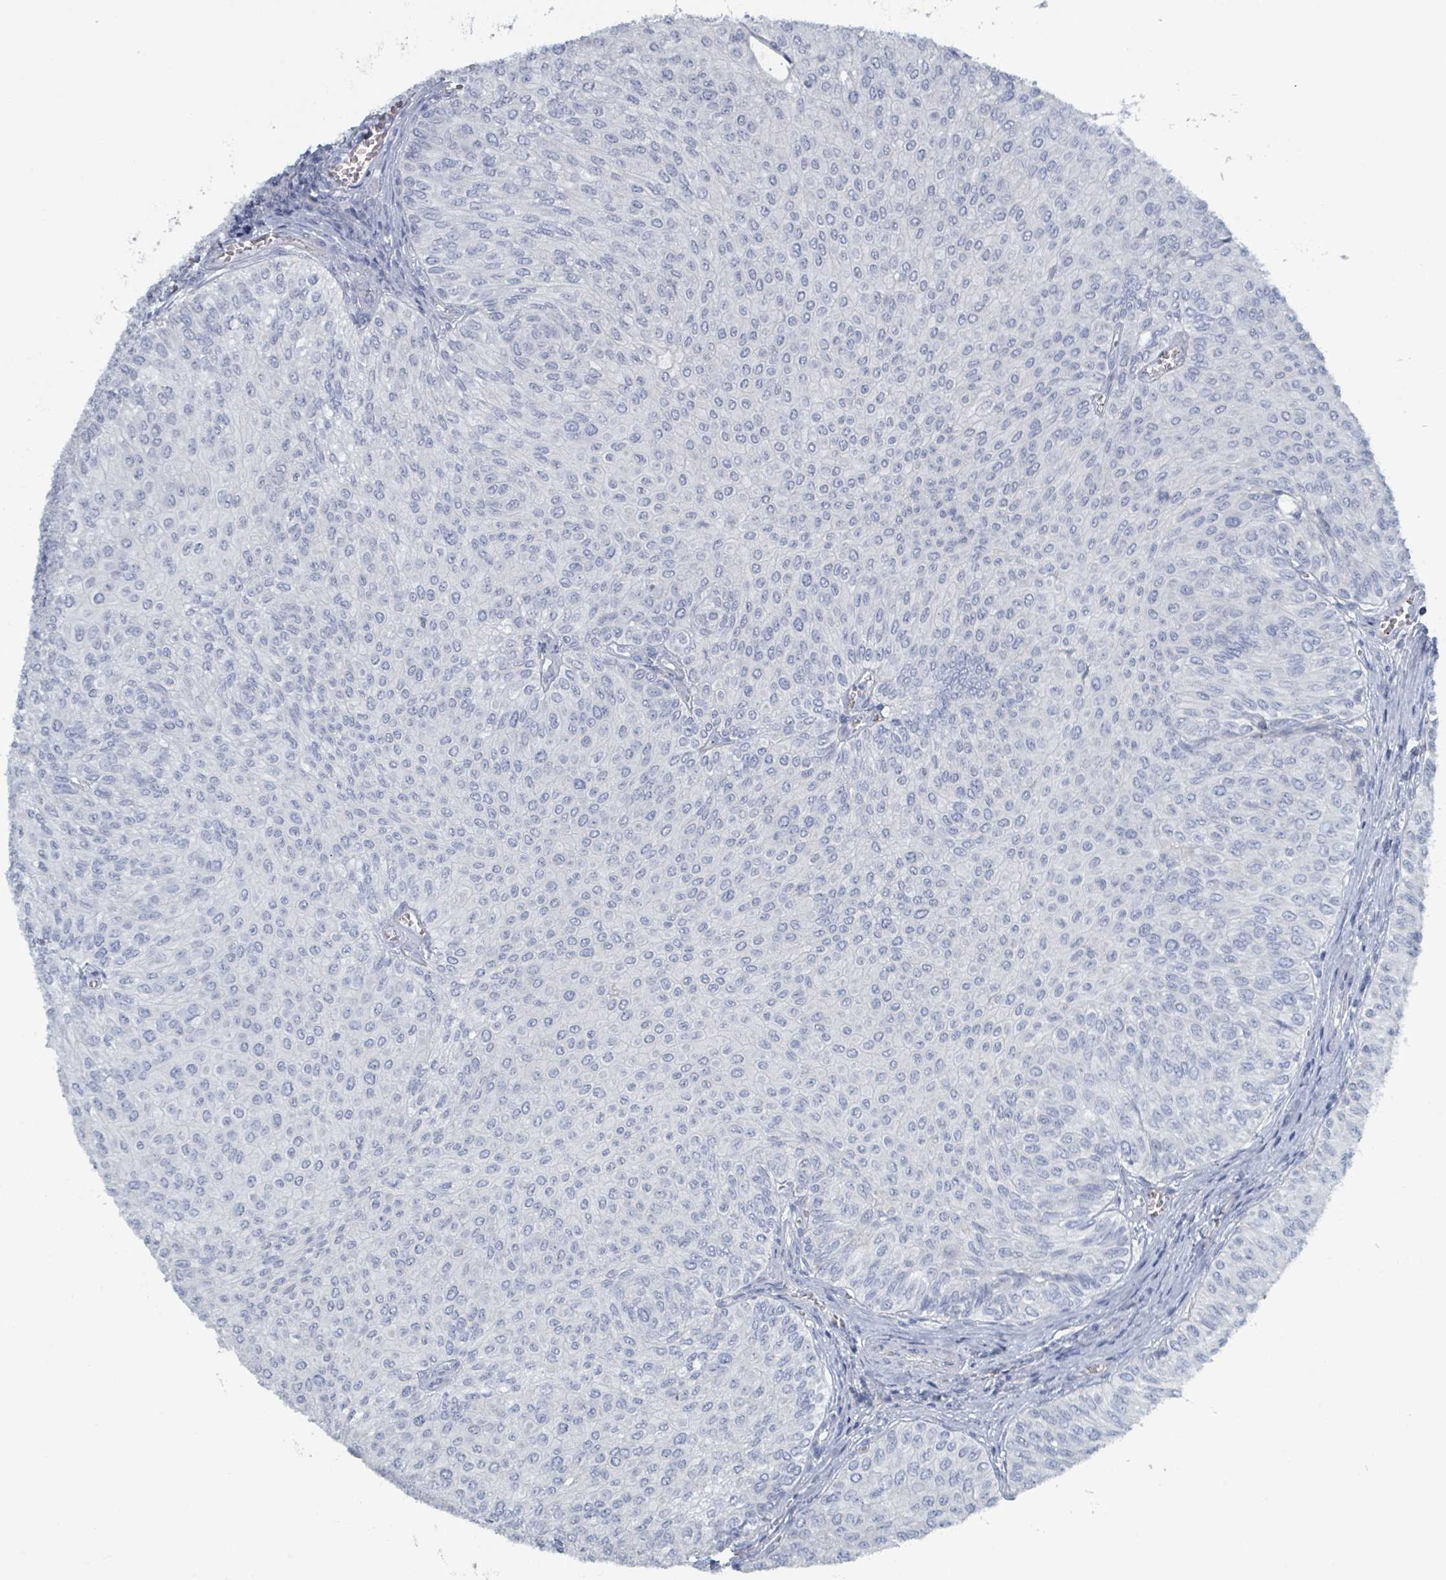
{"staining": {"intensity": "negative", "quantity": "none", "location": "none"}, "tissue": "urothelial cancer", "cell_type": "Tumor cells", "image_type": "cancer", "snomed": [{"axis": "morphology", "description": "Urothelial carcinoma, NOS"}, {"axis": "topography", "description": "Urinary bladder"}], "caption": "A micrograph of transitional cell carcinoma stained for a protein shows no brown staining in tumor cells. (DAB (3,3'-diaminobenzidine) IHC, high magnification).", "gene": "HEATR5A", "patient": {"sex": "male", "age": 59}}